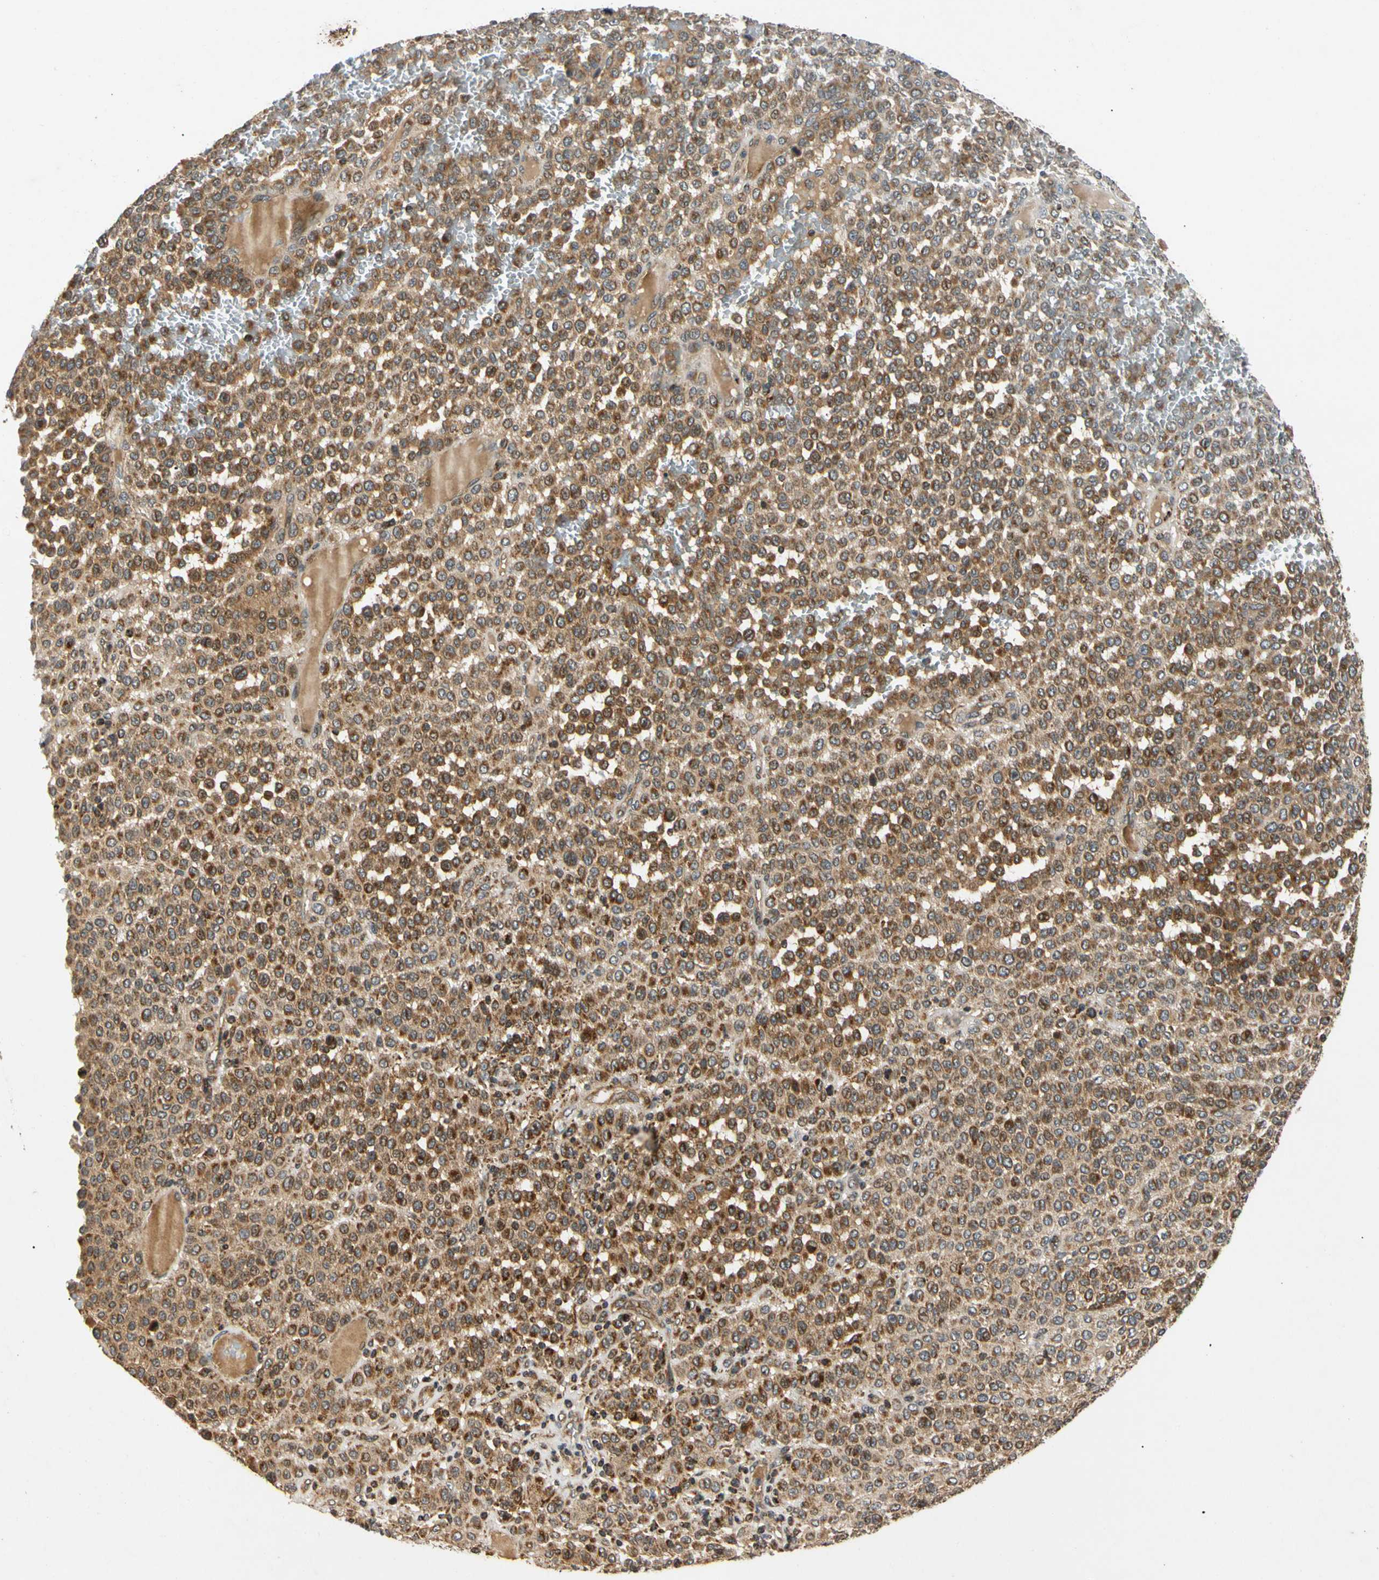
{"staining": {"intensity": "strong", "quantity": ">75%", "location": "cytoplasmic/membranous"}, "tissue": "melanoma", "cell_type": "Tumor cells", "image_type": "cancer", "snomed": [{"axis": "morphology", "description": "Malignant melanoma, Metastatic site"}, {"axis": "topography", "description": "Pancreas"}], "caption": "Immunohistochemical staining of melanoma displays high levels of strong cytoplasmic/membranous staining in approximately >75% of tumor cells. (DAB = brown stain, brightfield microscopy at high magnification).", "gene": "MRPS22", "patient": {"sex": "female", "age": 30}}